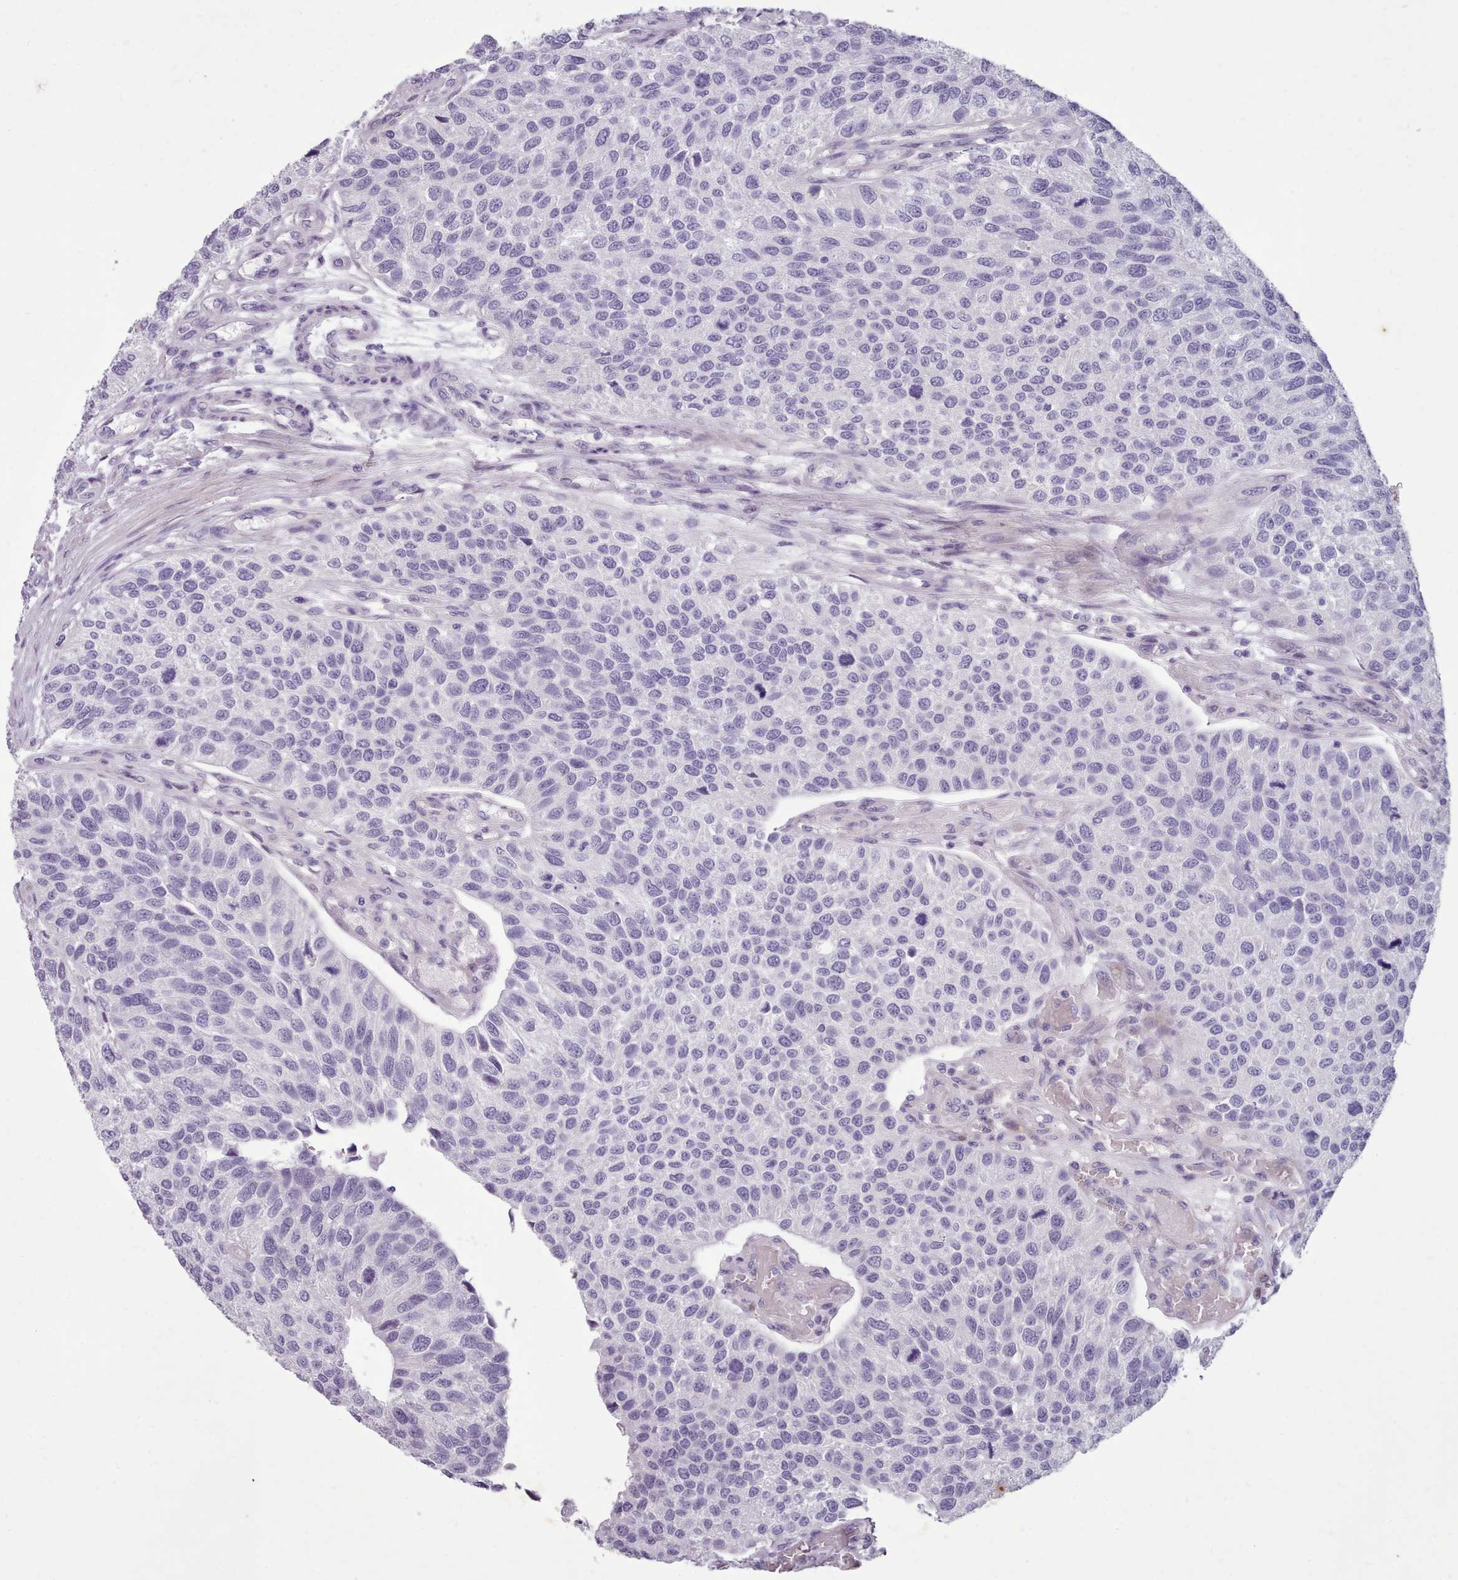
{"staining": {"intensity": "negative", "quantity": "none", "location": "none"}, "tissue": "urothelial cancer", "cell_type": "Tumor cells", "image_type": "cancer", "snomed": [{"axis": "morphology", "description": "Urothelial carcinoma, NOS"}, {"axis": "topography", "description": "Urinary bladder"}], "caption": "The histopathology image exhibits no significant staining in tumor cells of urothelial cancer.", "gene": "KCNT2", "patient": {"sex": "male", "age": 55}}